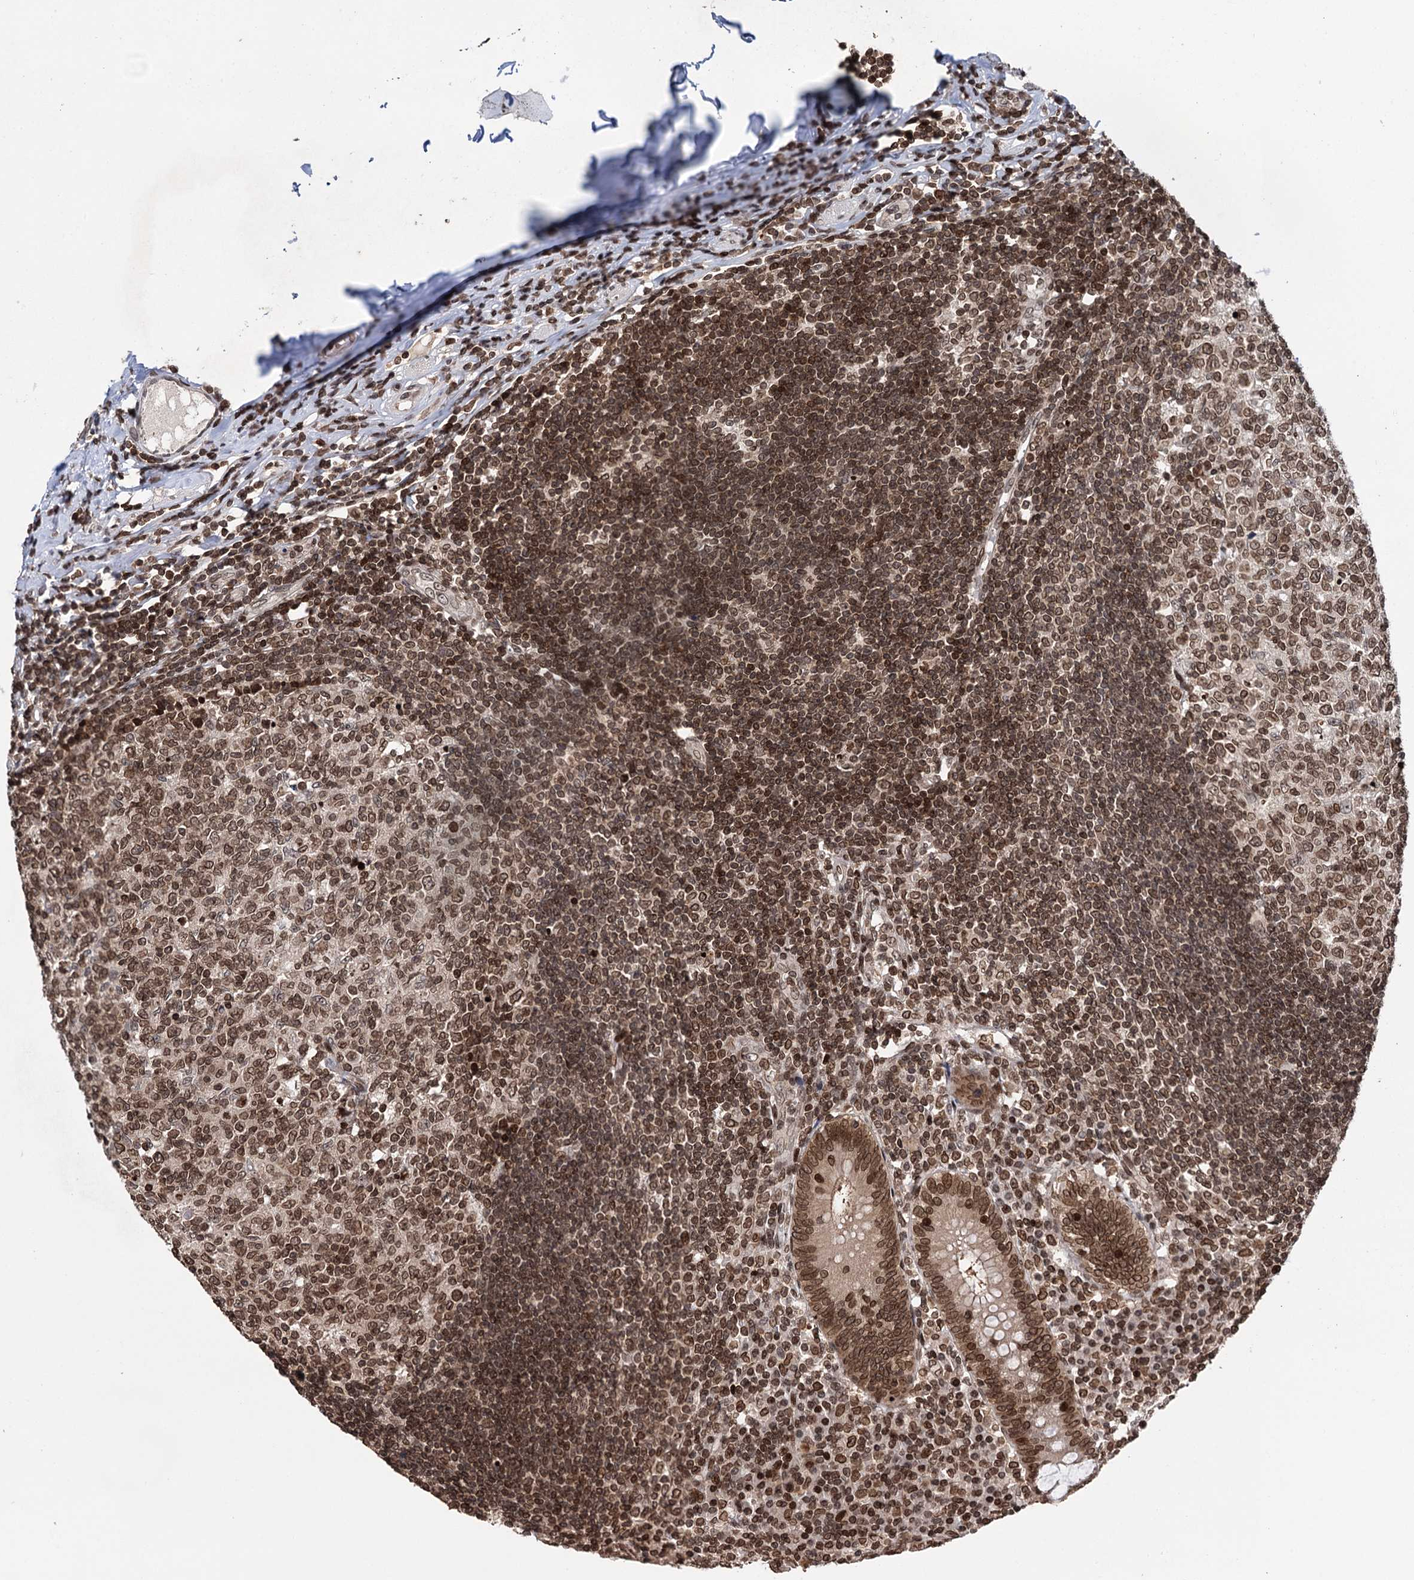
{"staining": {"intensity": "moderate", "quantity": ">75%", "location": "nuclear"}, "tissue": "appendix", "cell_type": "Glandular cells", "image_type": "normal", "snomed": [{"axis": "morphology", "description": "Normal tissue, NOS"}, {"axis": "topography", "description": "Appendix"}], "caption": "The histopathology image demonstrates a brown stain indicating the presence of a protein in the nuclear of glandular cells in appendix. (Brightfield microscopy of DAB IHC at high magnification).", "gene": "CCDC77", "patient": {"sex": "female", "age": 54}}